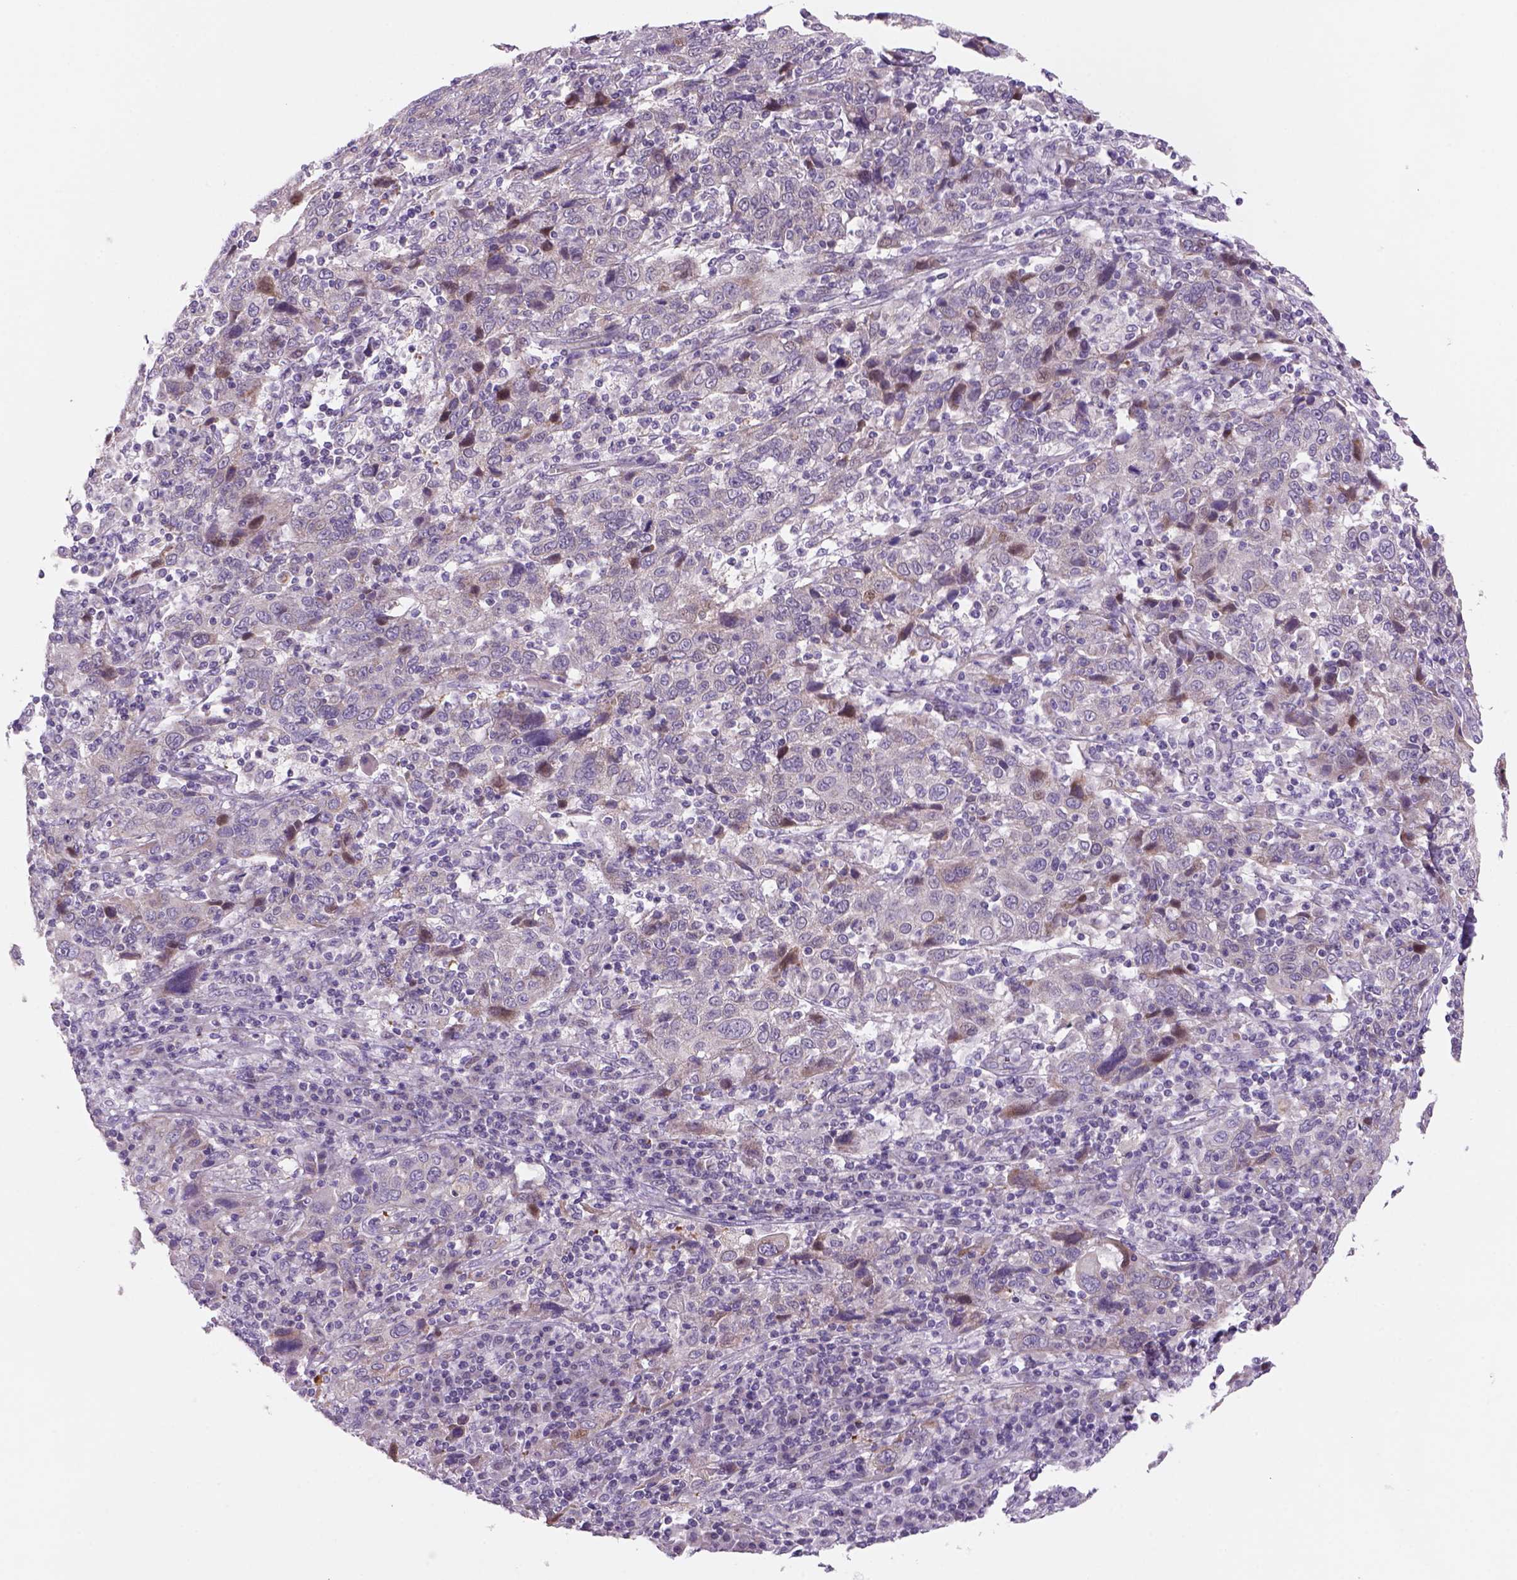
{"staining": {"intensity": "negative", "quantity": "none", "location": "none"}, "tissue": "cervical cancer", "cell_type": "Tumor cells", "image_type": "cancer", "snomed": [{"axis": "morphology", "description": "Squamous cell carcinoma, NOS"}, {"axis": "topography", "description": "Cervix"}], "caption": "A photomicrograph of cervical cancer (squamous cell carcinoma) stained for a protein demonstrates no brown staining in tumor cells.", "gene": "ADGRV1", "patient": {"sex": "female", "age": 46}}